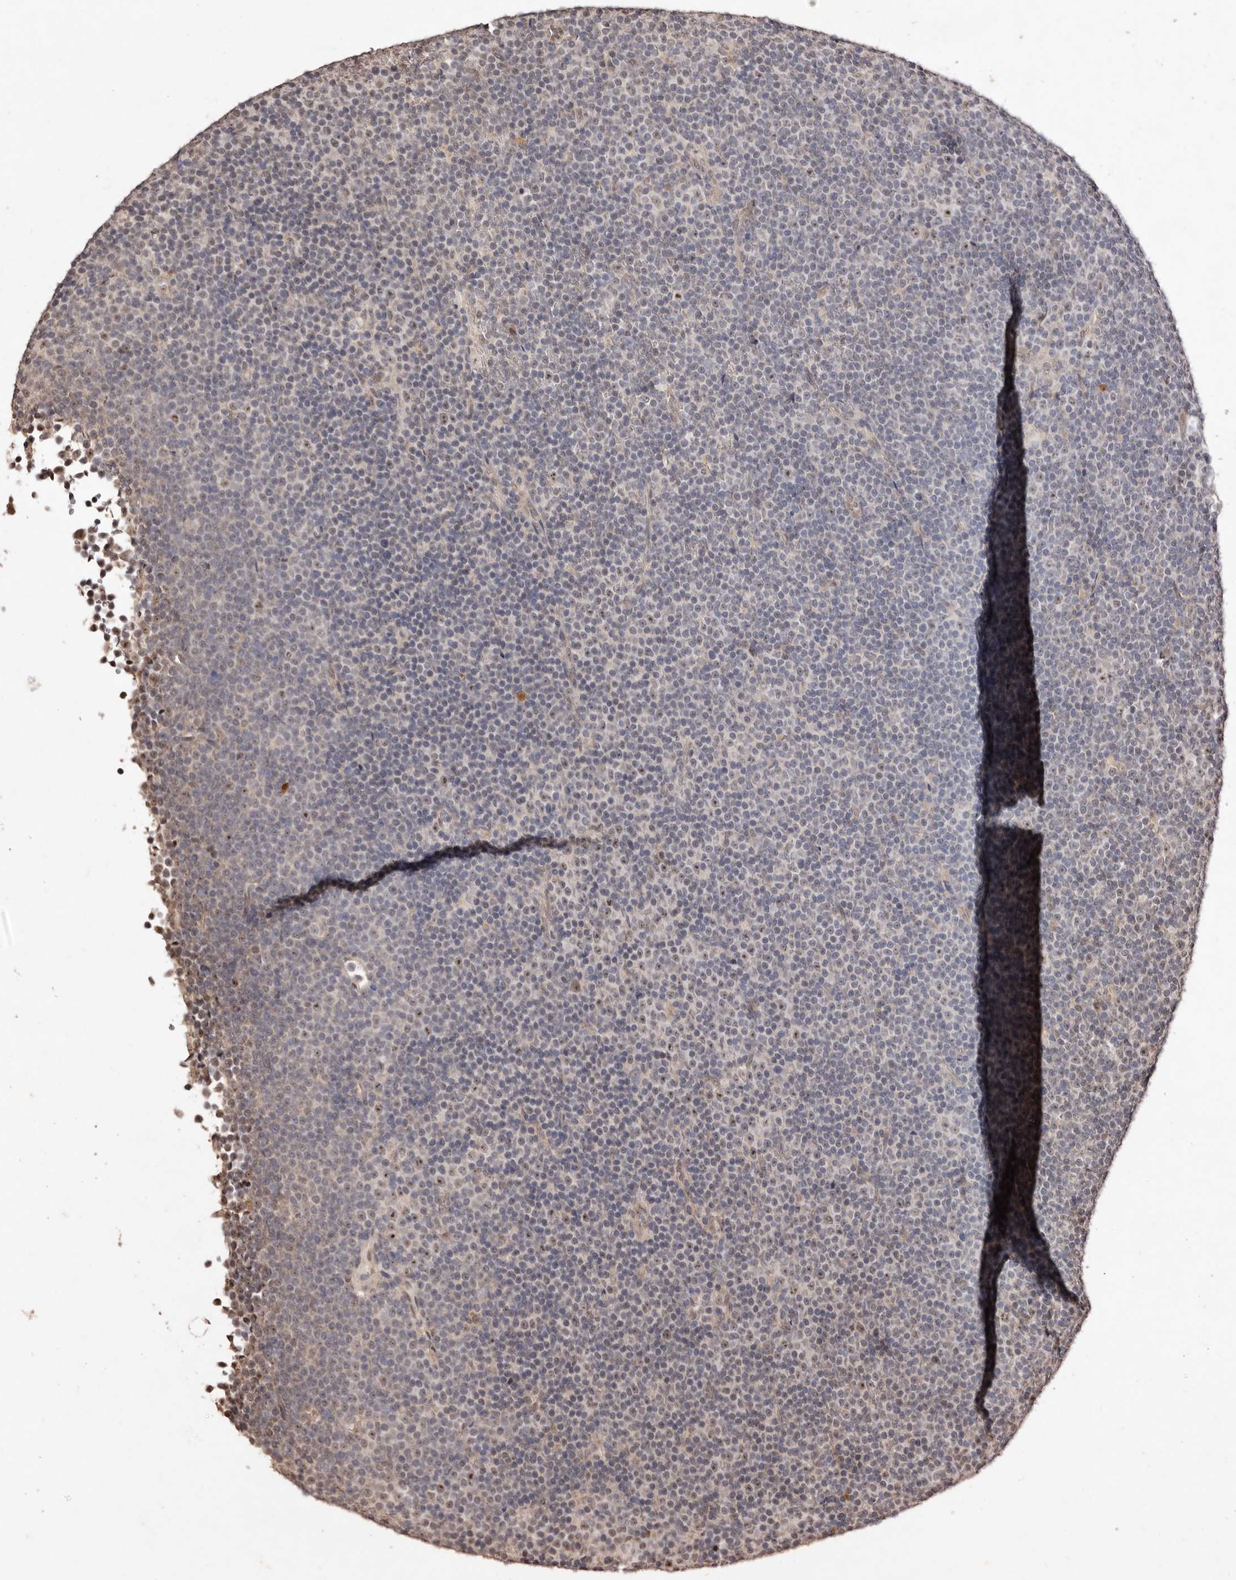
{"staining": {"intensity": "negative", "quantity": "none", "location": "none"}, "tissue": "lymphoma", "cell_type": "Tumor cells", "image_type": "cancer", "snomed": [{"axis": "morphology", "description": "Malignant lymphoma, non-Hodgkin's type, Low grade"}, {"axis": "topography", "description": "Lymph node"}], "caption": "Low-grade malignant lymphoma, non-Hodgkin's type was stained to show a protein in brown. There is no significant positivity in tumor cells.", "gene": "NOTCH1", "patient": {"sex": "female", "age": 67}}